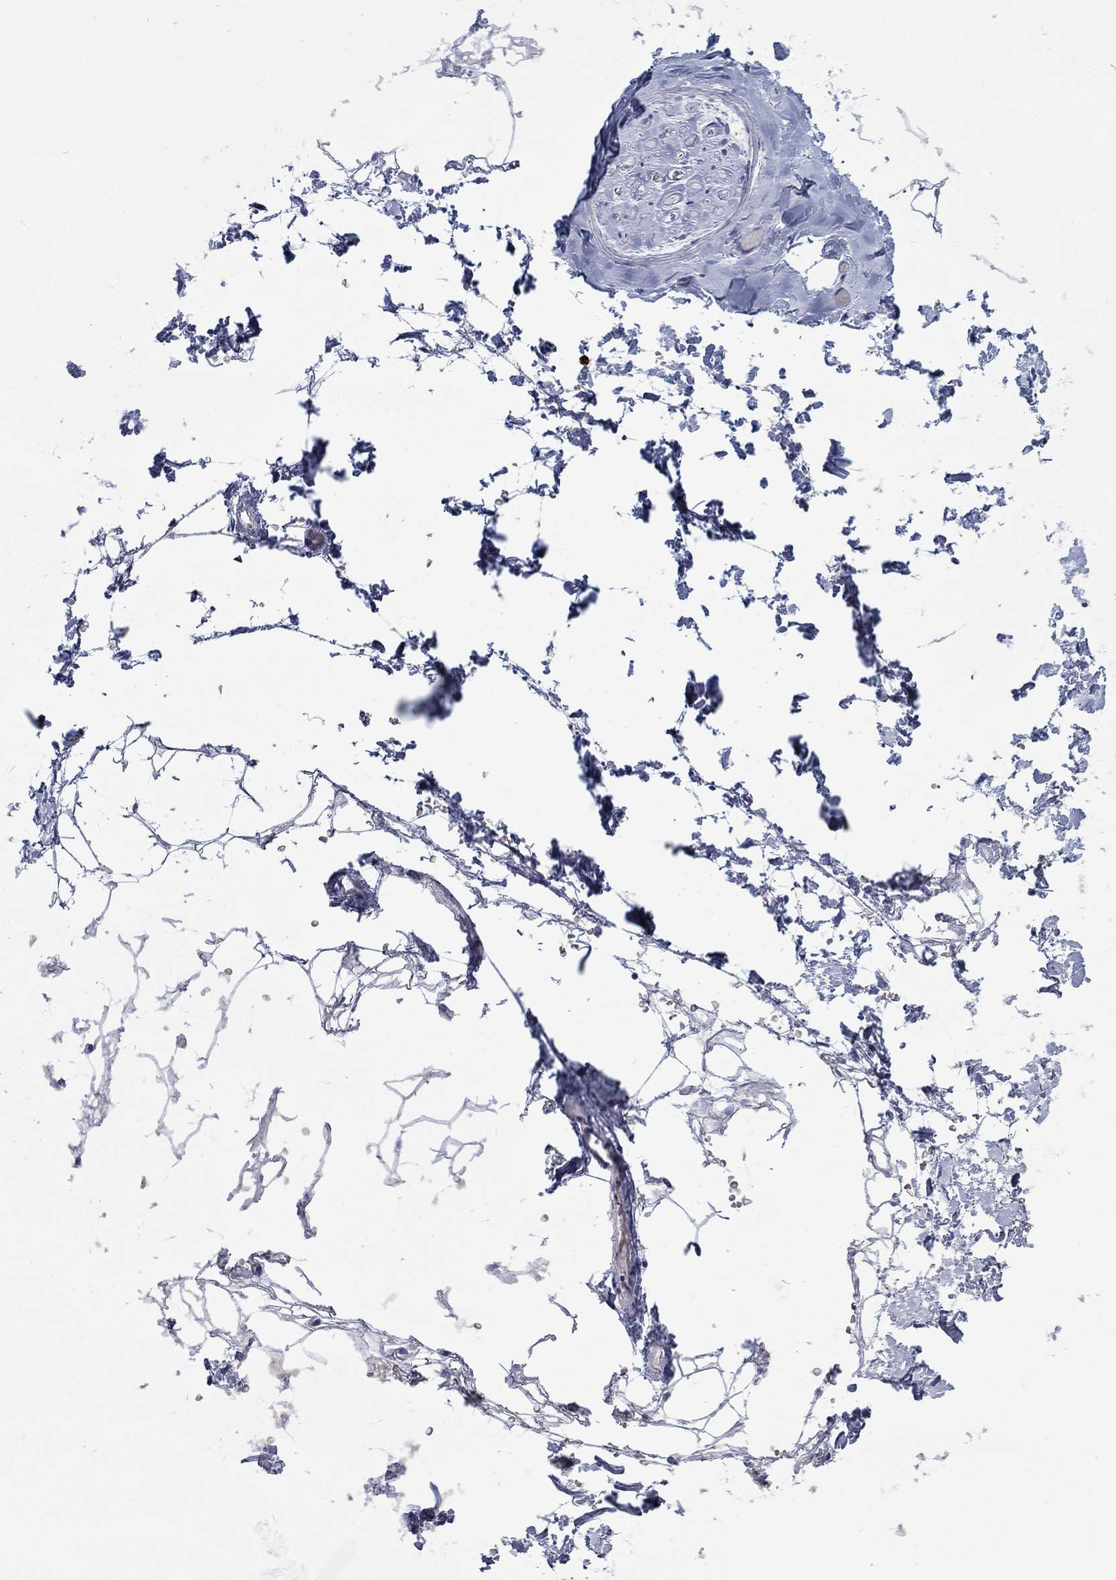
{"staining": {"intensity": "negative", "quantity": "none", "location": "none"}, "tissue": "soft tissue", "cell_type": "Fibroblasts", "image_type": "normal", "snomed": [{"axis": "morphology", "description": "Normal tissue, NOS"}, {"axis": "topography", "description": "Skin"}, {"axis": "topography", "description": "Peripheral nerve tissue"}], "caption": "High power microscopy photomicrograph of an immunohistochemistry (IHC) image of benign soft tissue, revealing no significant expression in fibroblasts.", "gene": "MTRFR", "patient": {"sex": "female", "age": 56}}